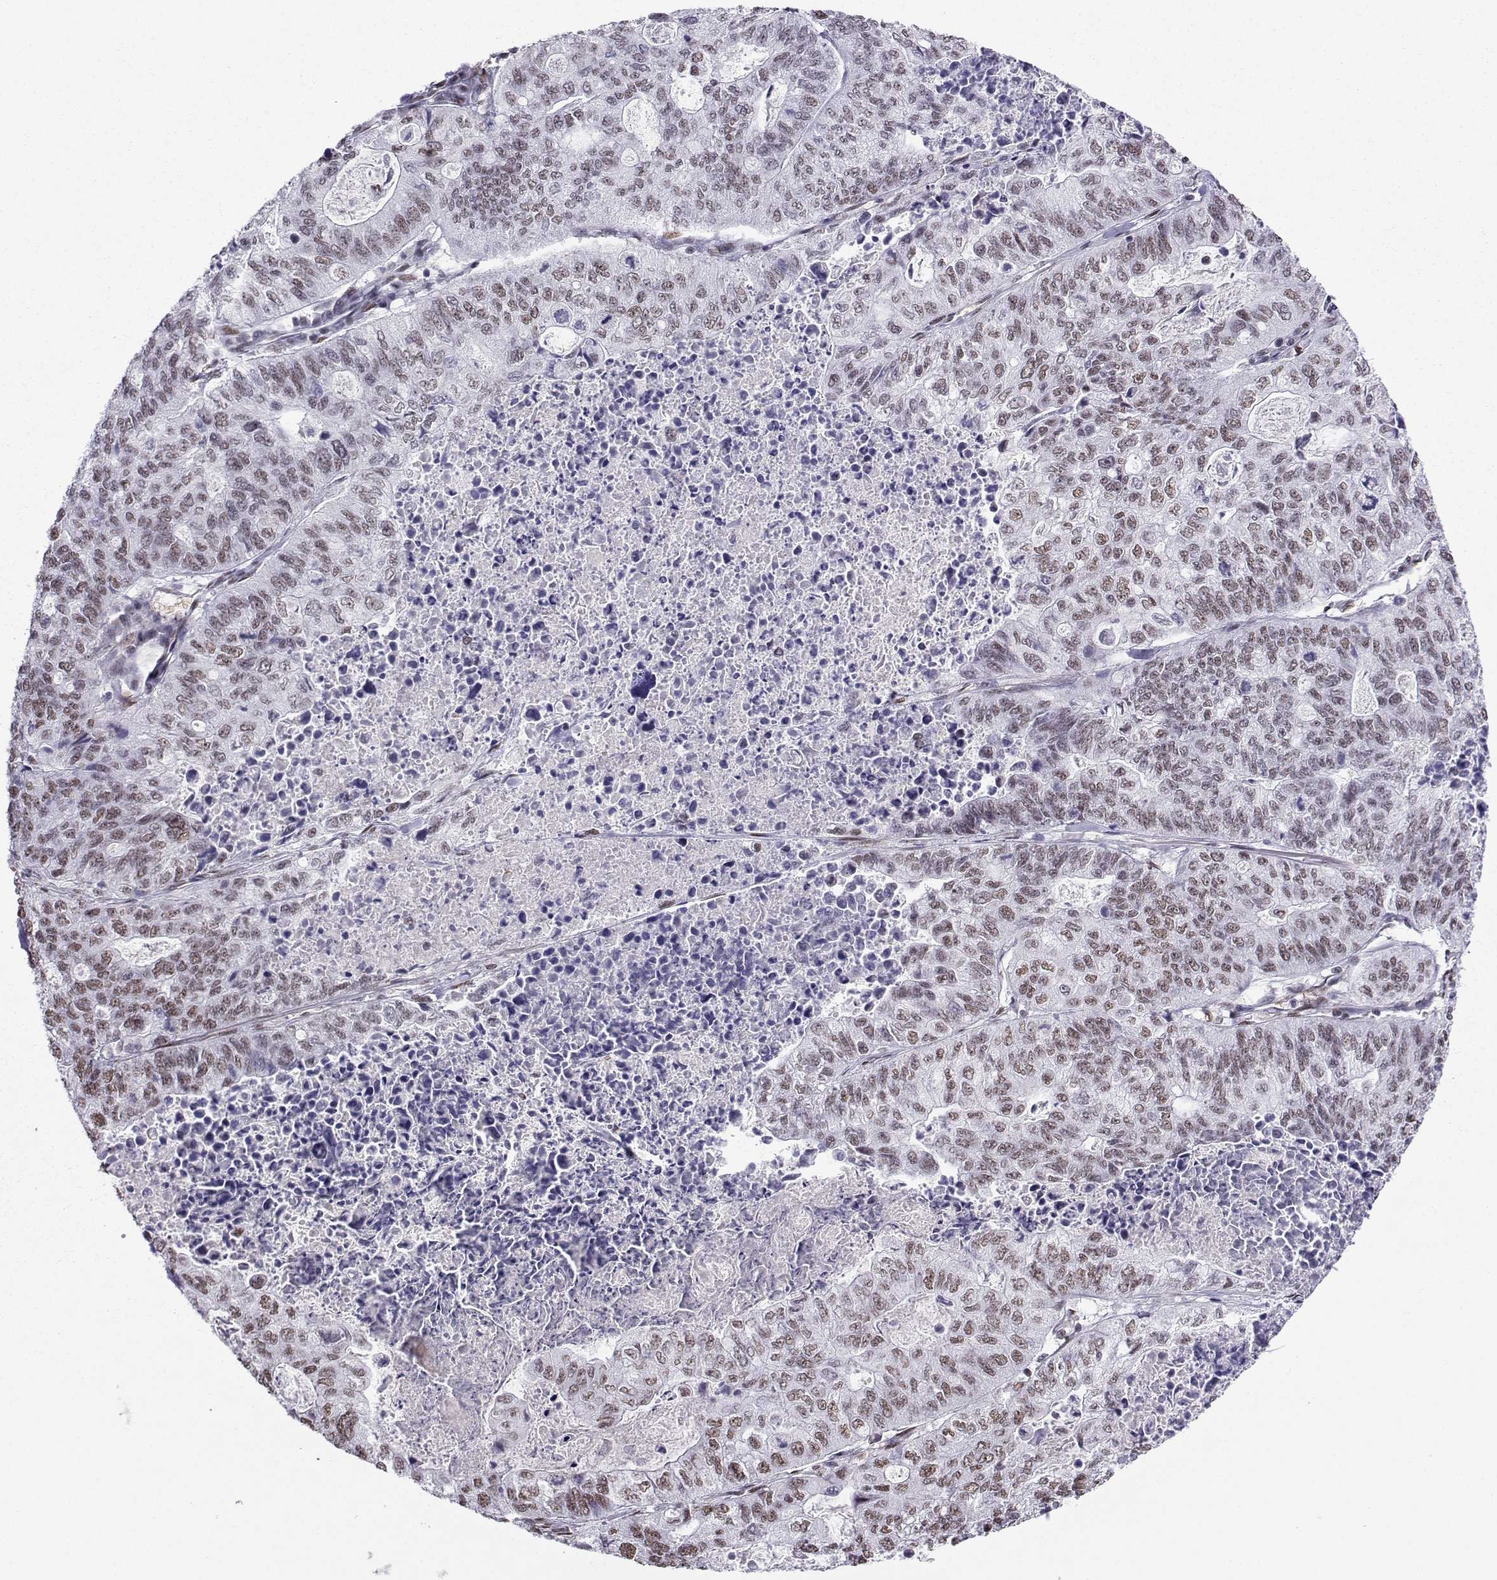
{"staining": {"intensity": "moderate", "quantity": "25%-75%", "location": "nuclear"}, "tissue": "stomach cancer", "cell_type": "Tumor cells", "image_type": "cancer", "snomed": [{"axis": "morphology", "description": "Adenocarcinoma, NOS"}, {"axis": "topography", "description": "Stomach, upper"}], "caption": "The image reveals a brown stain indicating the presence of a protein in the nuclear of tumor cells in stomach cancer.", "gene": "CCNK", "patient": {"sex": "female", "age": 67}}